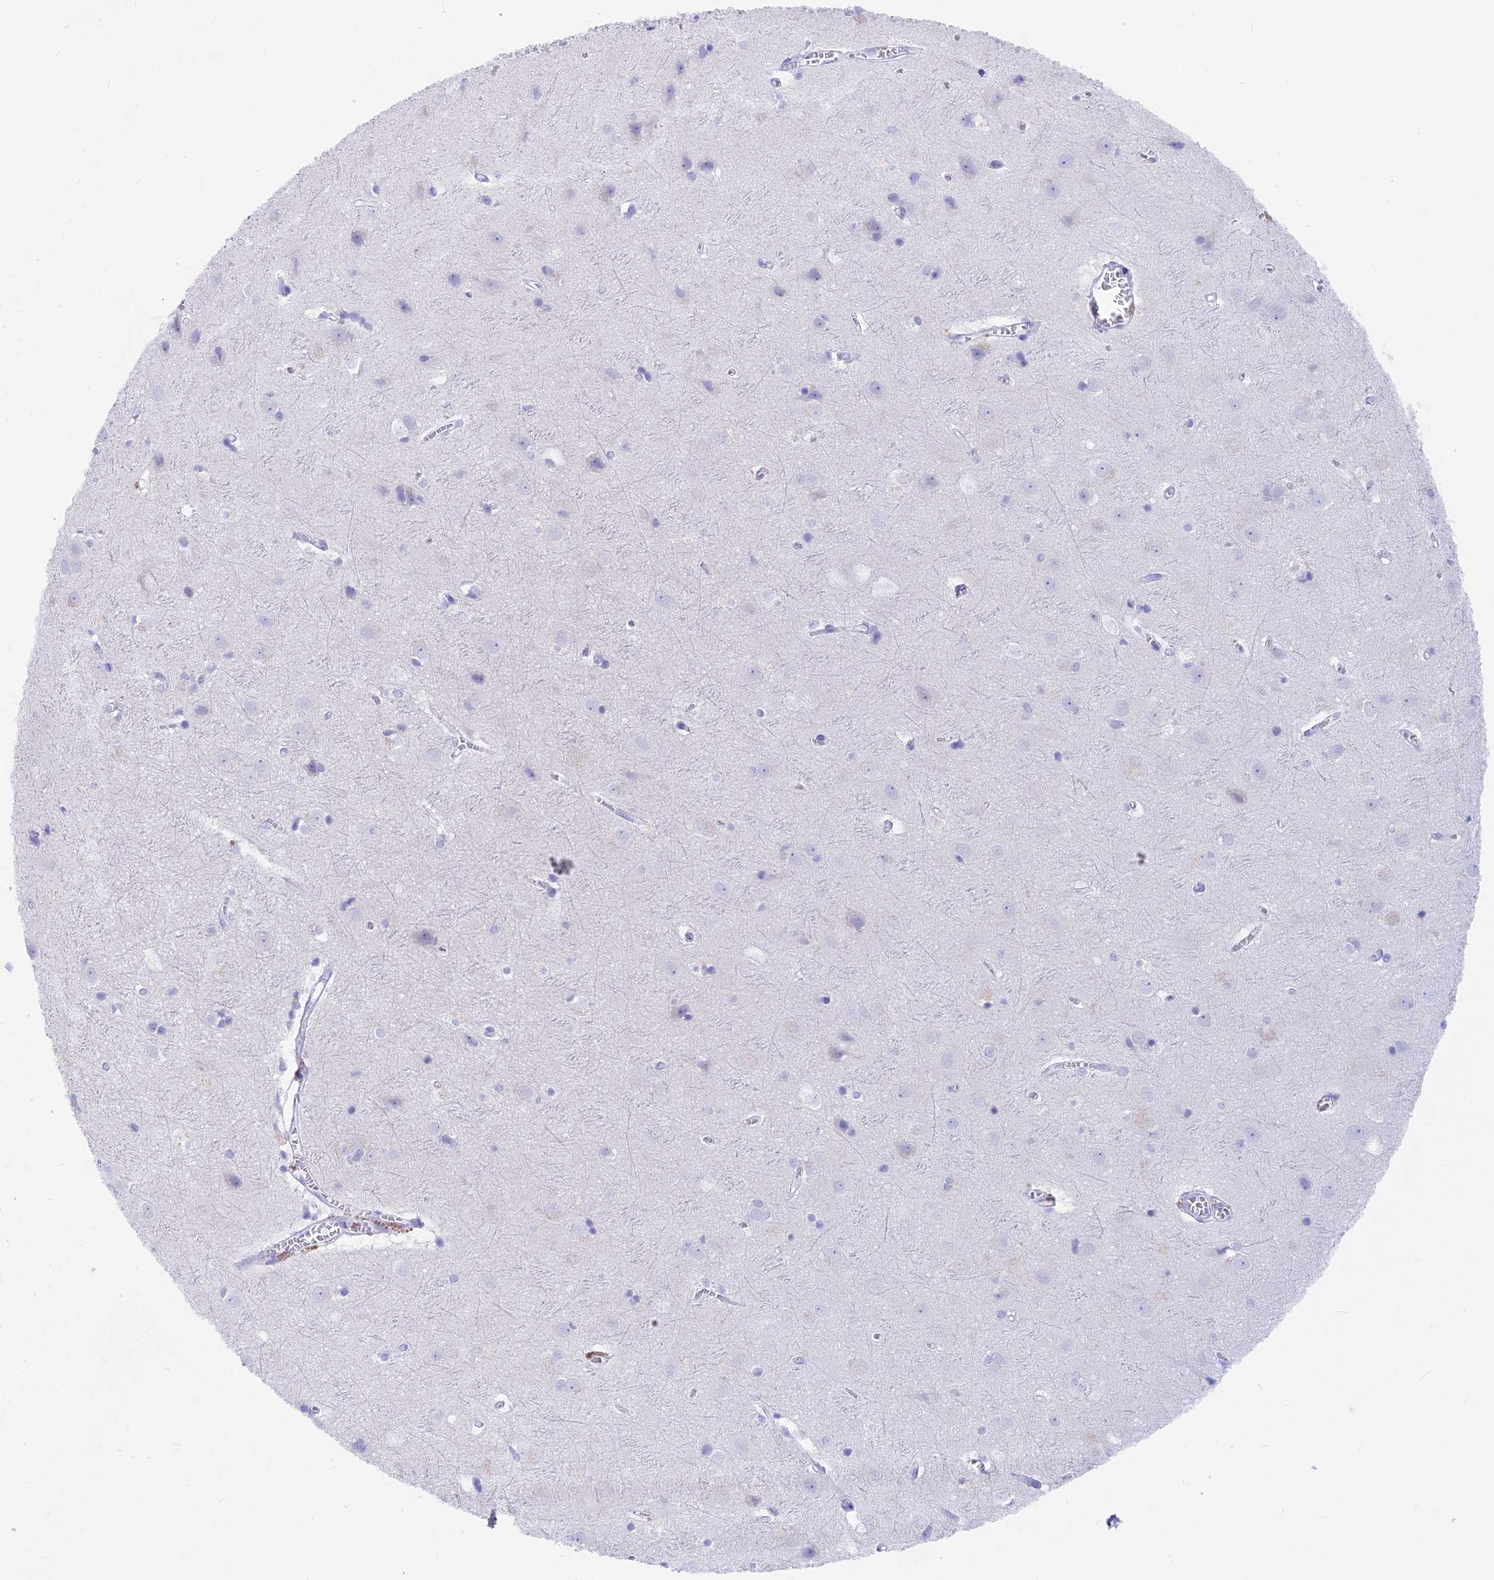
{"staining": {"intensity": "negative", "quantity": "none", "location": "none"}, "tissue": "cerebral cortex", "cell_type": "Endothelial cells", "image_type": "normal", "snomed": [{"axis": "morphology", "description": "Normal tissue, NOS"}, {"axis": "topography", "description": "Cerebral cortex"}], "caption": "Immunohistochemistry of benign human cerebral cortex exhibits no expression in endothelial cells. Nuclei are stained in blue.", "gene": "SNTN", "patient": {"sex": "male", "age": 54}}